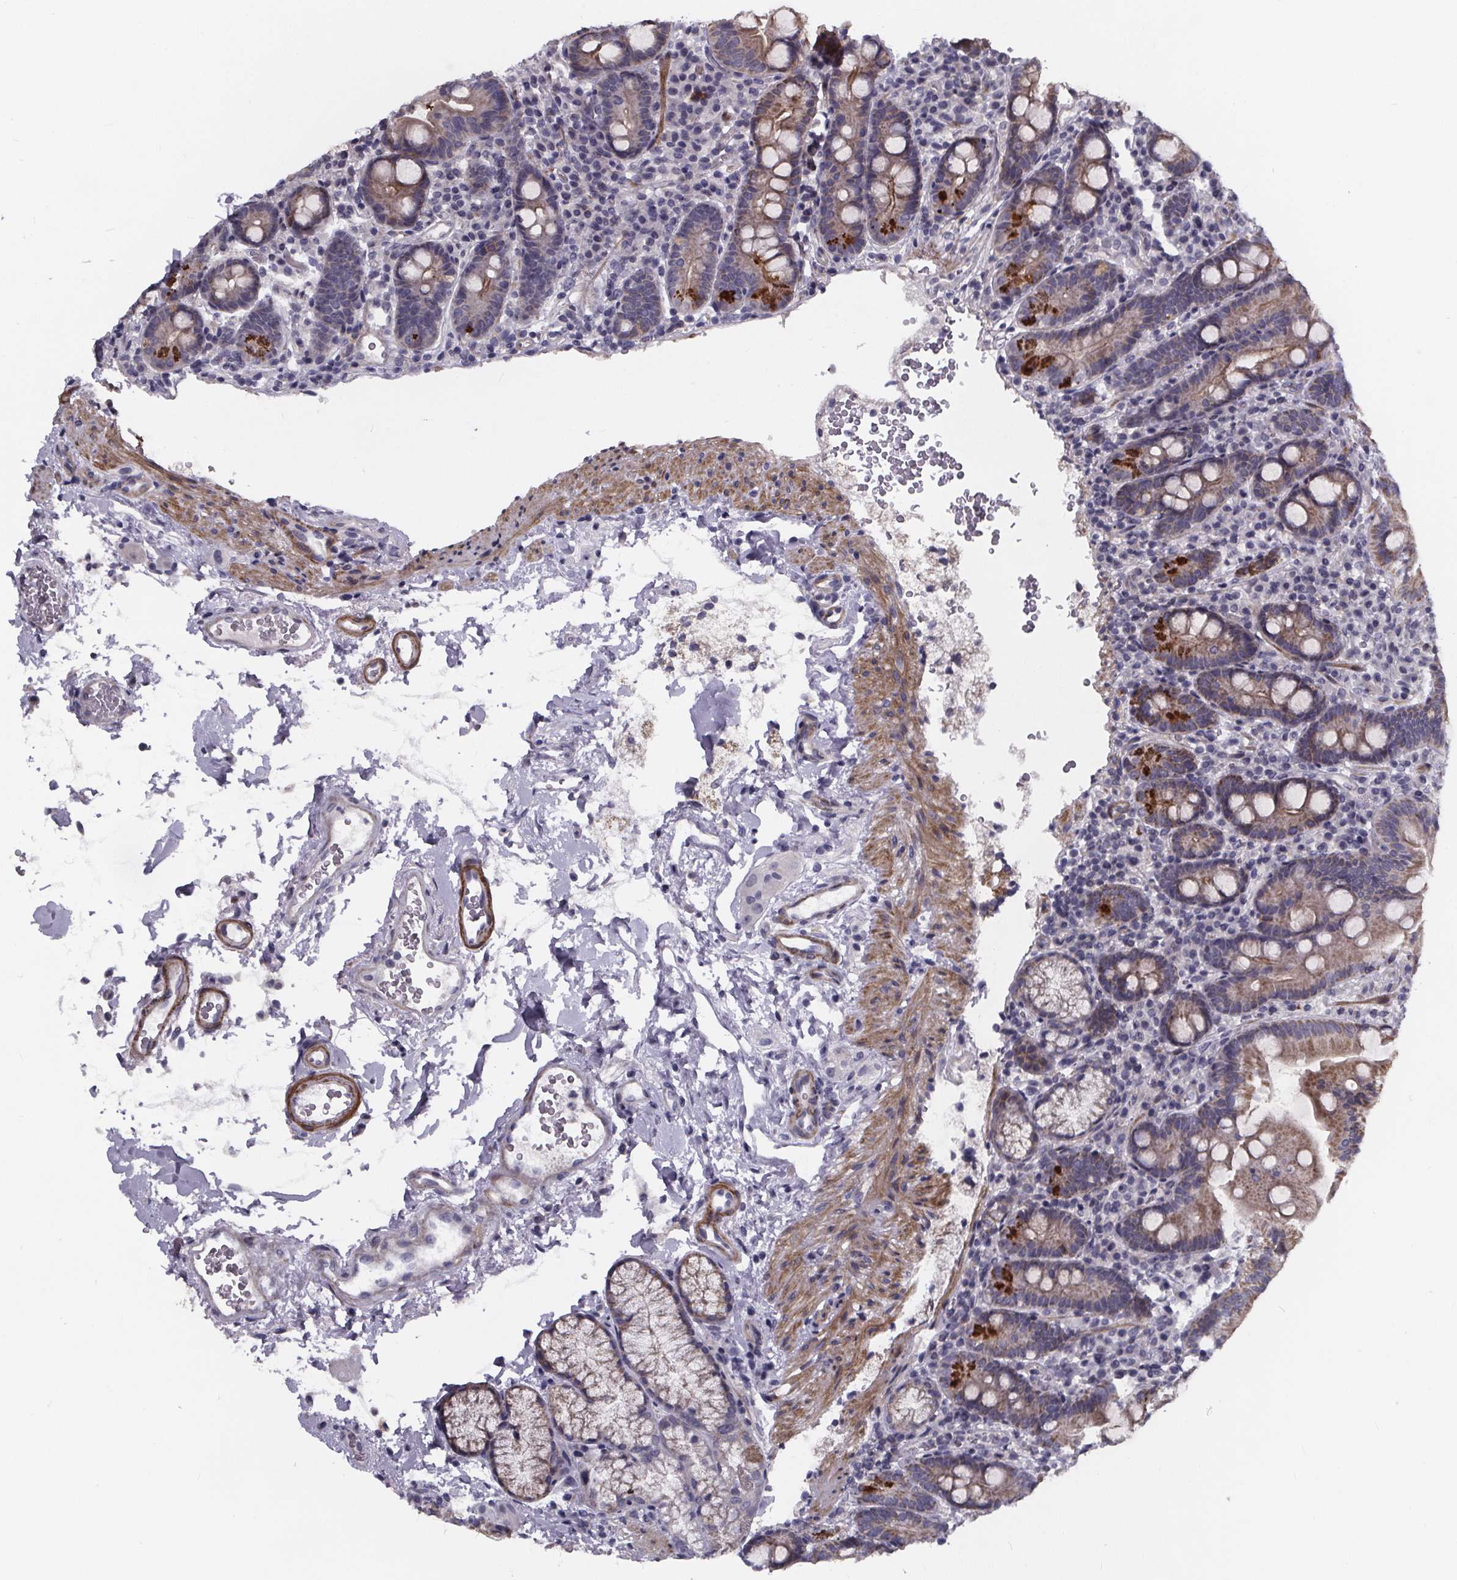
{"staining": {"intensity": "strong", "quantity": "25%-75%", "location": "cytoplasmic/membranous"}, "tissue": "duodenum", "cell_type": "Glandular cells", "image_type": "normal", "snomed": [{"axis": "morphology", "description": "Normal tissue, NOS"}, {"axis": "topography", "description": "Duodenum"}], "caption": "IHC staining of unremarkable duodenum, which shows high levels of strong cytoplasmic/membranous staining in about 25%-75% of glandular cells indicating strong cytoplasmic/membranous protein staining. The staining was performed using DAB (3,3'-diaminobenzidine) (brown) for protein detection and nuclei were counterstained in hematoxylin (blue).", "gene": "FBXW2", "patient": {"sex": "male", "age": 59}}